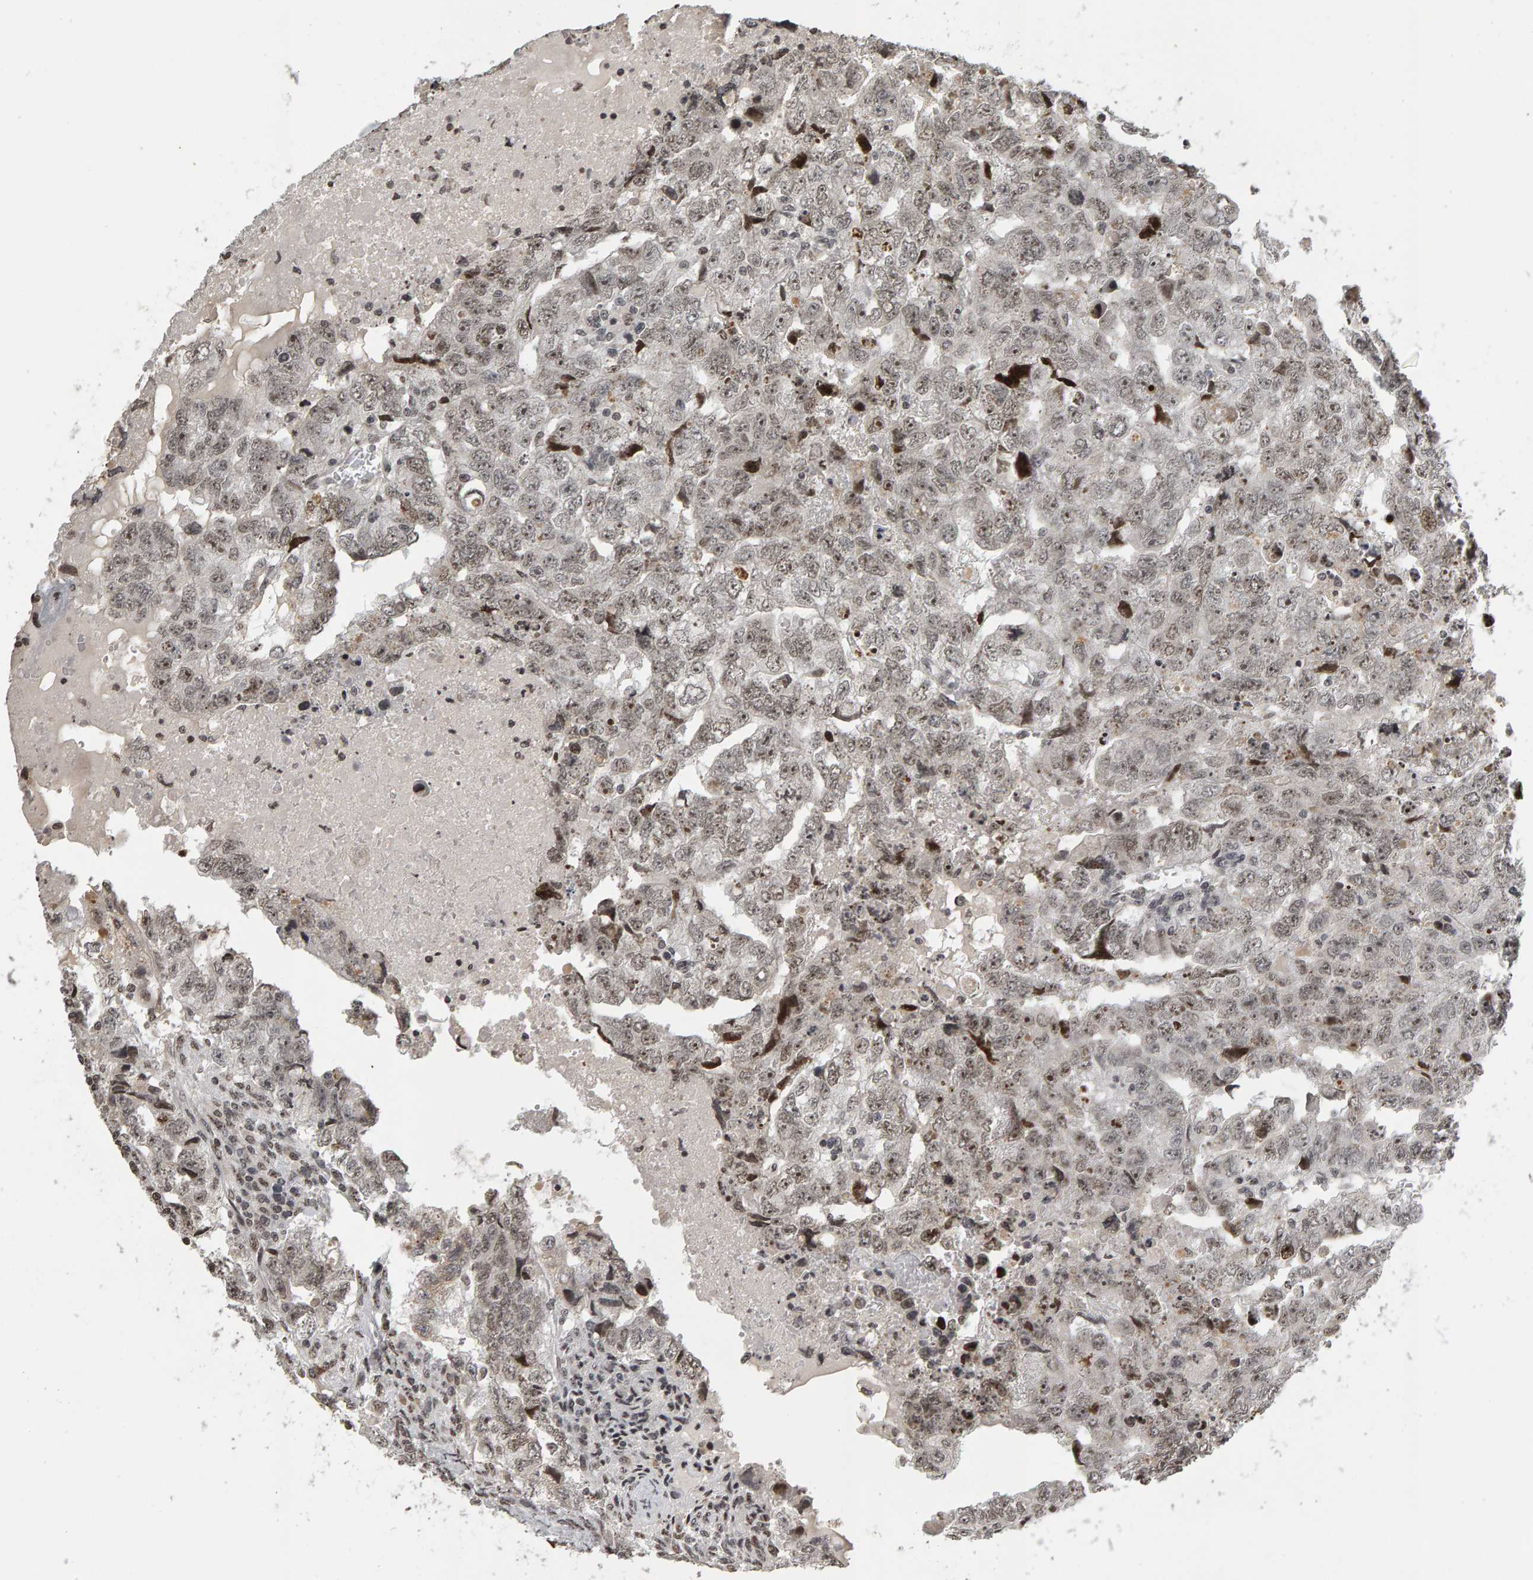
{"staining": {"intensity": "weak", "quantity": ">75%", "location": "nuclear"}, "tissue": "testis cancer", "cell_type": "Tumor cells", "image_type": "cancer", "snomed": [{"axis": "morphology", "description": "Carcinoma, Embryonal, NOS"}, {"axis": "topography", "description": "Testis"}], "caption": "Testis cancer stained with IHC displays weak nuclear expression in about >75% of tumor cells. (Brightfield microscopy of DAB IHC at high magnification).", "gene": "TRAM1", "patient": {"sex": "male", "age": 36}}